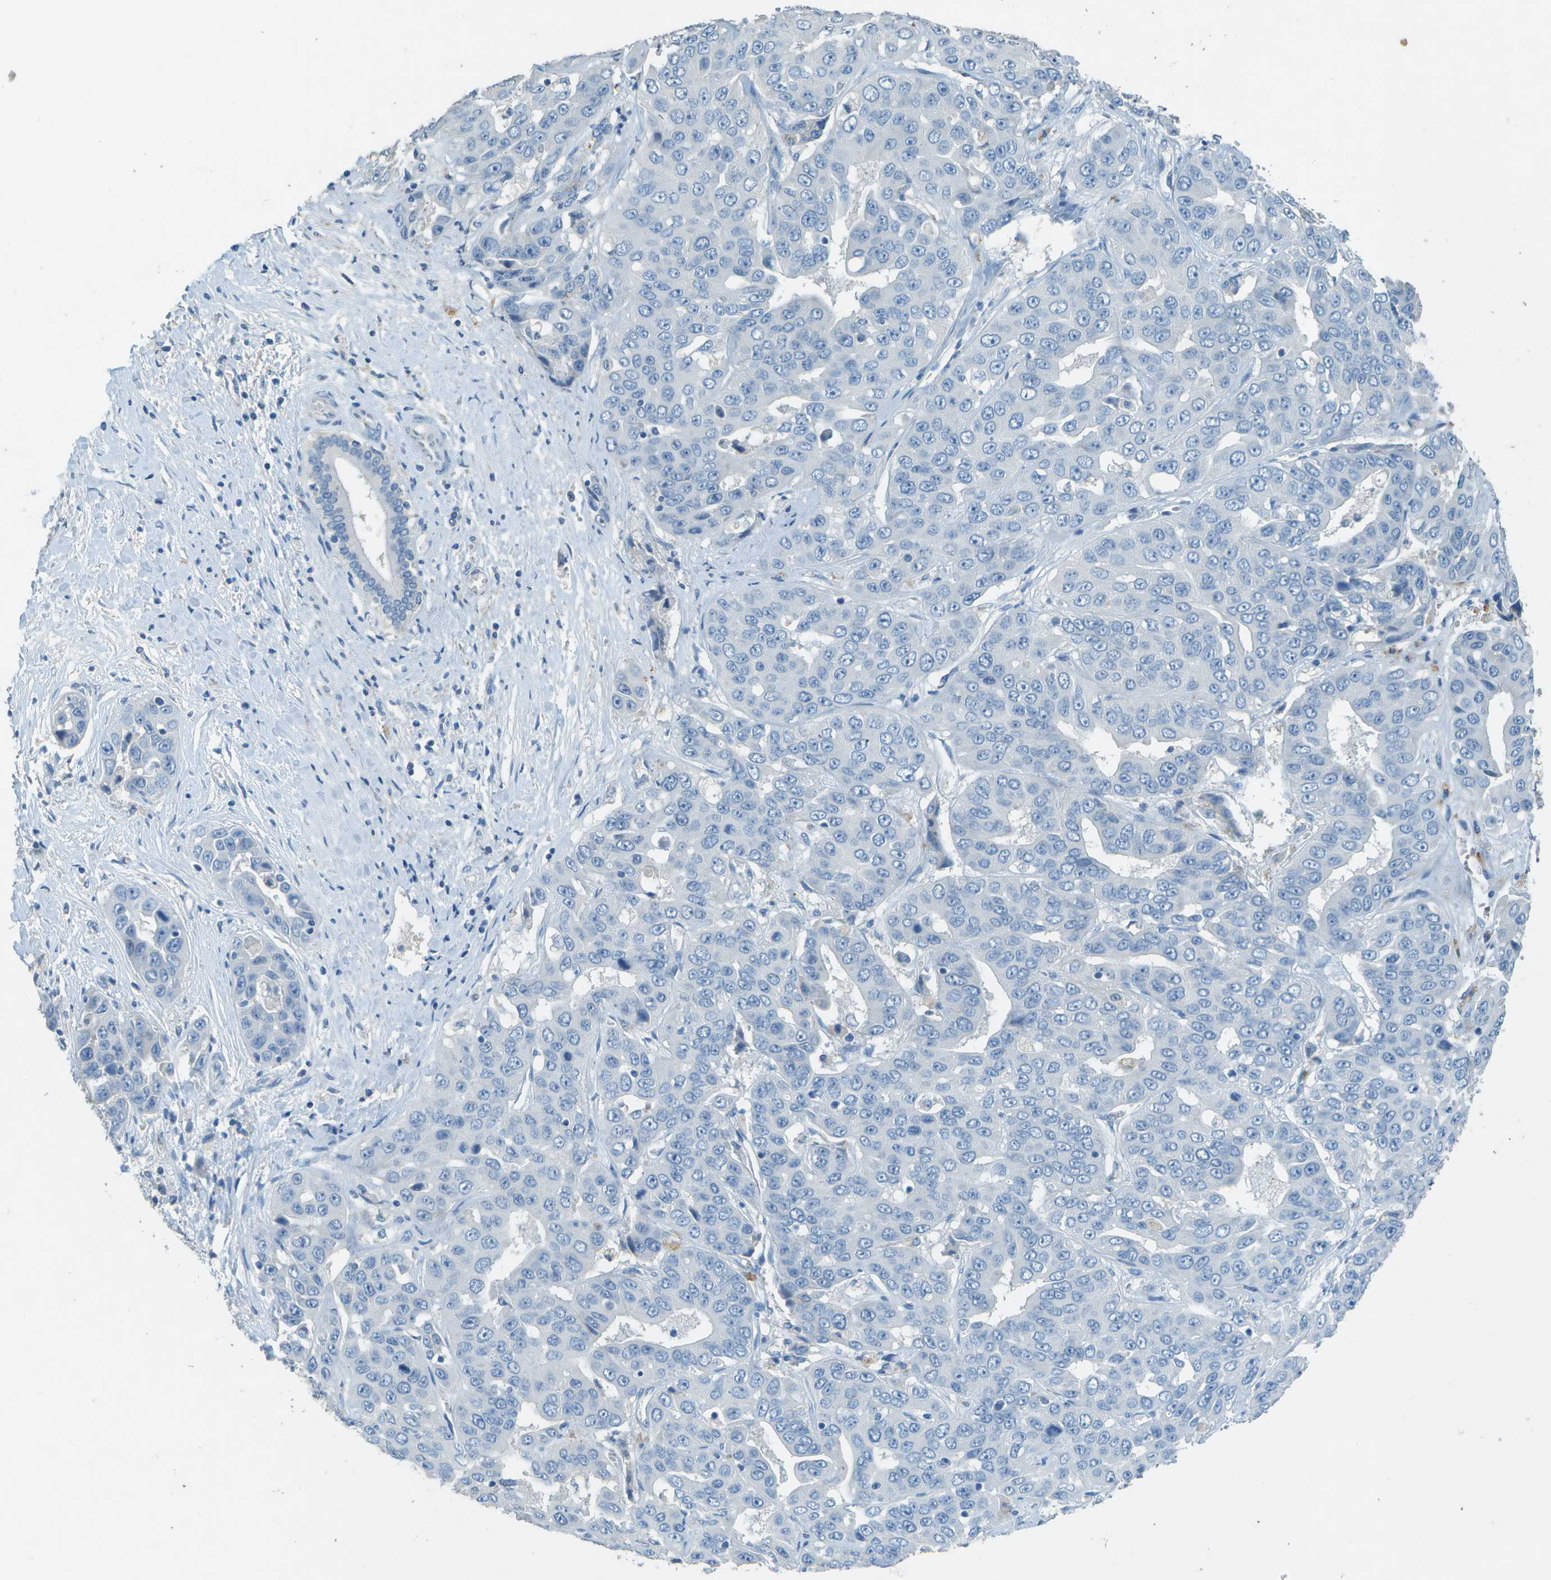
{"staining": {"intensity": "negative", "quantity": "none", "location": "none"}, "tissue": "liver cancer", "cell_type": "Tumor cells", "image_type": "cancer", "snomed": [{"axis": "morphology", "description": "Cholangiocarcinoma"}, {"axis": "topography", "description": "Liver"}], "caption": "This image is of liver cancer stained with immunohistochemistry to label a protein in brown with the nuclei are counter-stained blue. There is no staining in tumor cells.", "gene": "LGI2", "patient": {"sex": "female", "age": 52}}